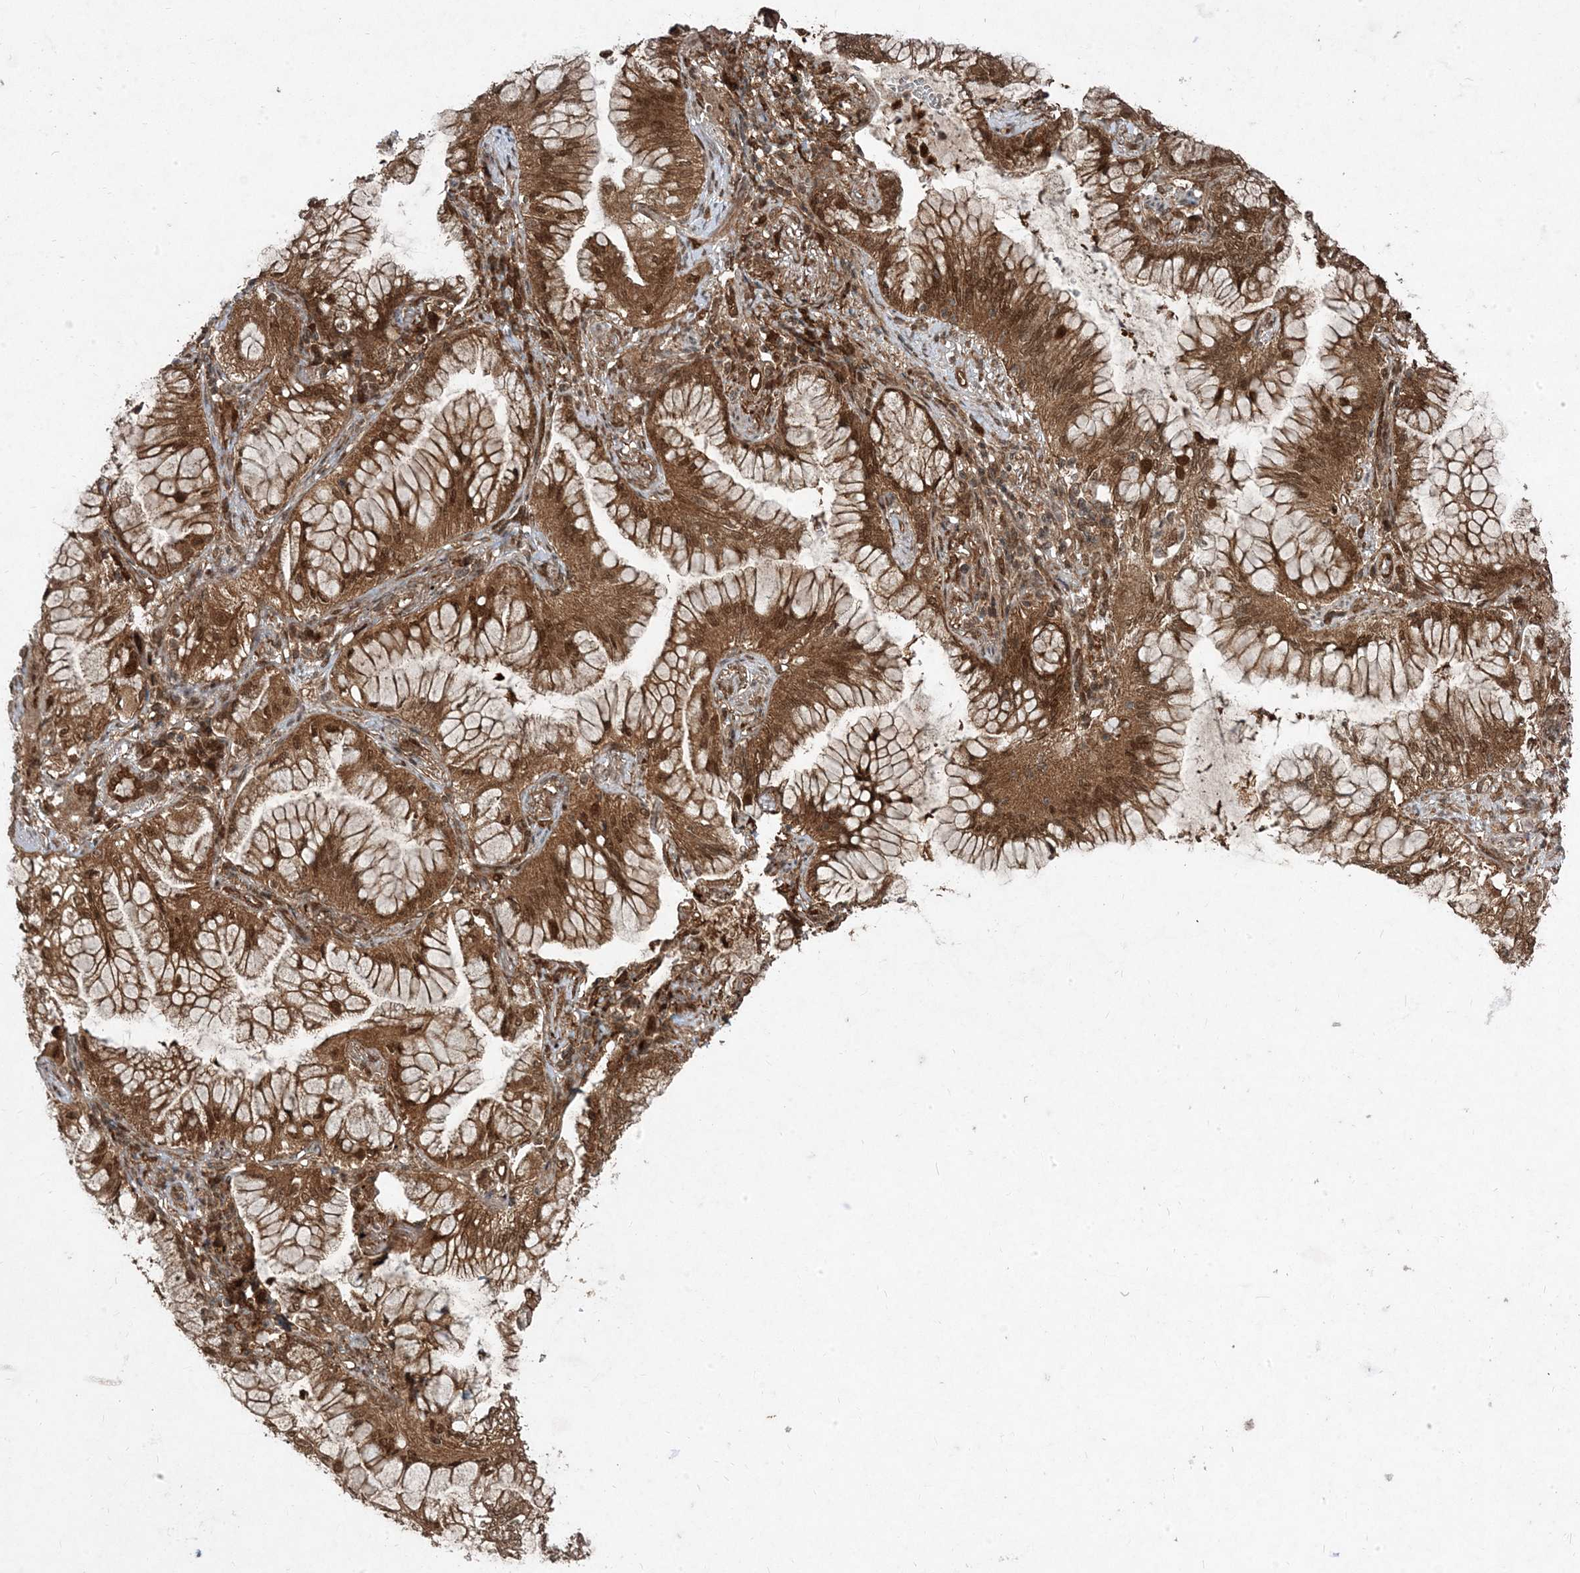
{"staining": {"intensity": "moderate", "quantity": ">75%", "location": "cytoplasmic/membranous,nuclear"}, "tissue": "lung cancer", "cell_type": "Tumor cells", "image_type": "cancer", "snomed": [{"axis": "morphology", "description": "Adenocarcinoma, NOS"}, {"axis": "topography", "description": "Lung"}], "caption": "This is an image of immunohistochemistry (IHC) staining of lung cancer (adenocarcinoma), which shows moderate positivity in the cytoplasmic/membranous and nuclear of tumor cells.", "gene": "PLEKHM2", "patient": {"sex": "female", "age": 70}}